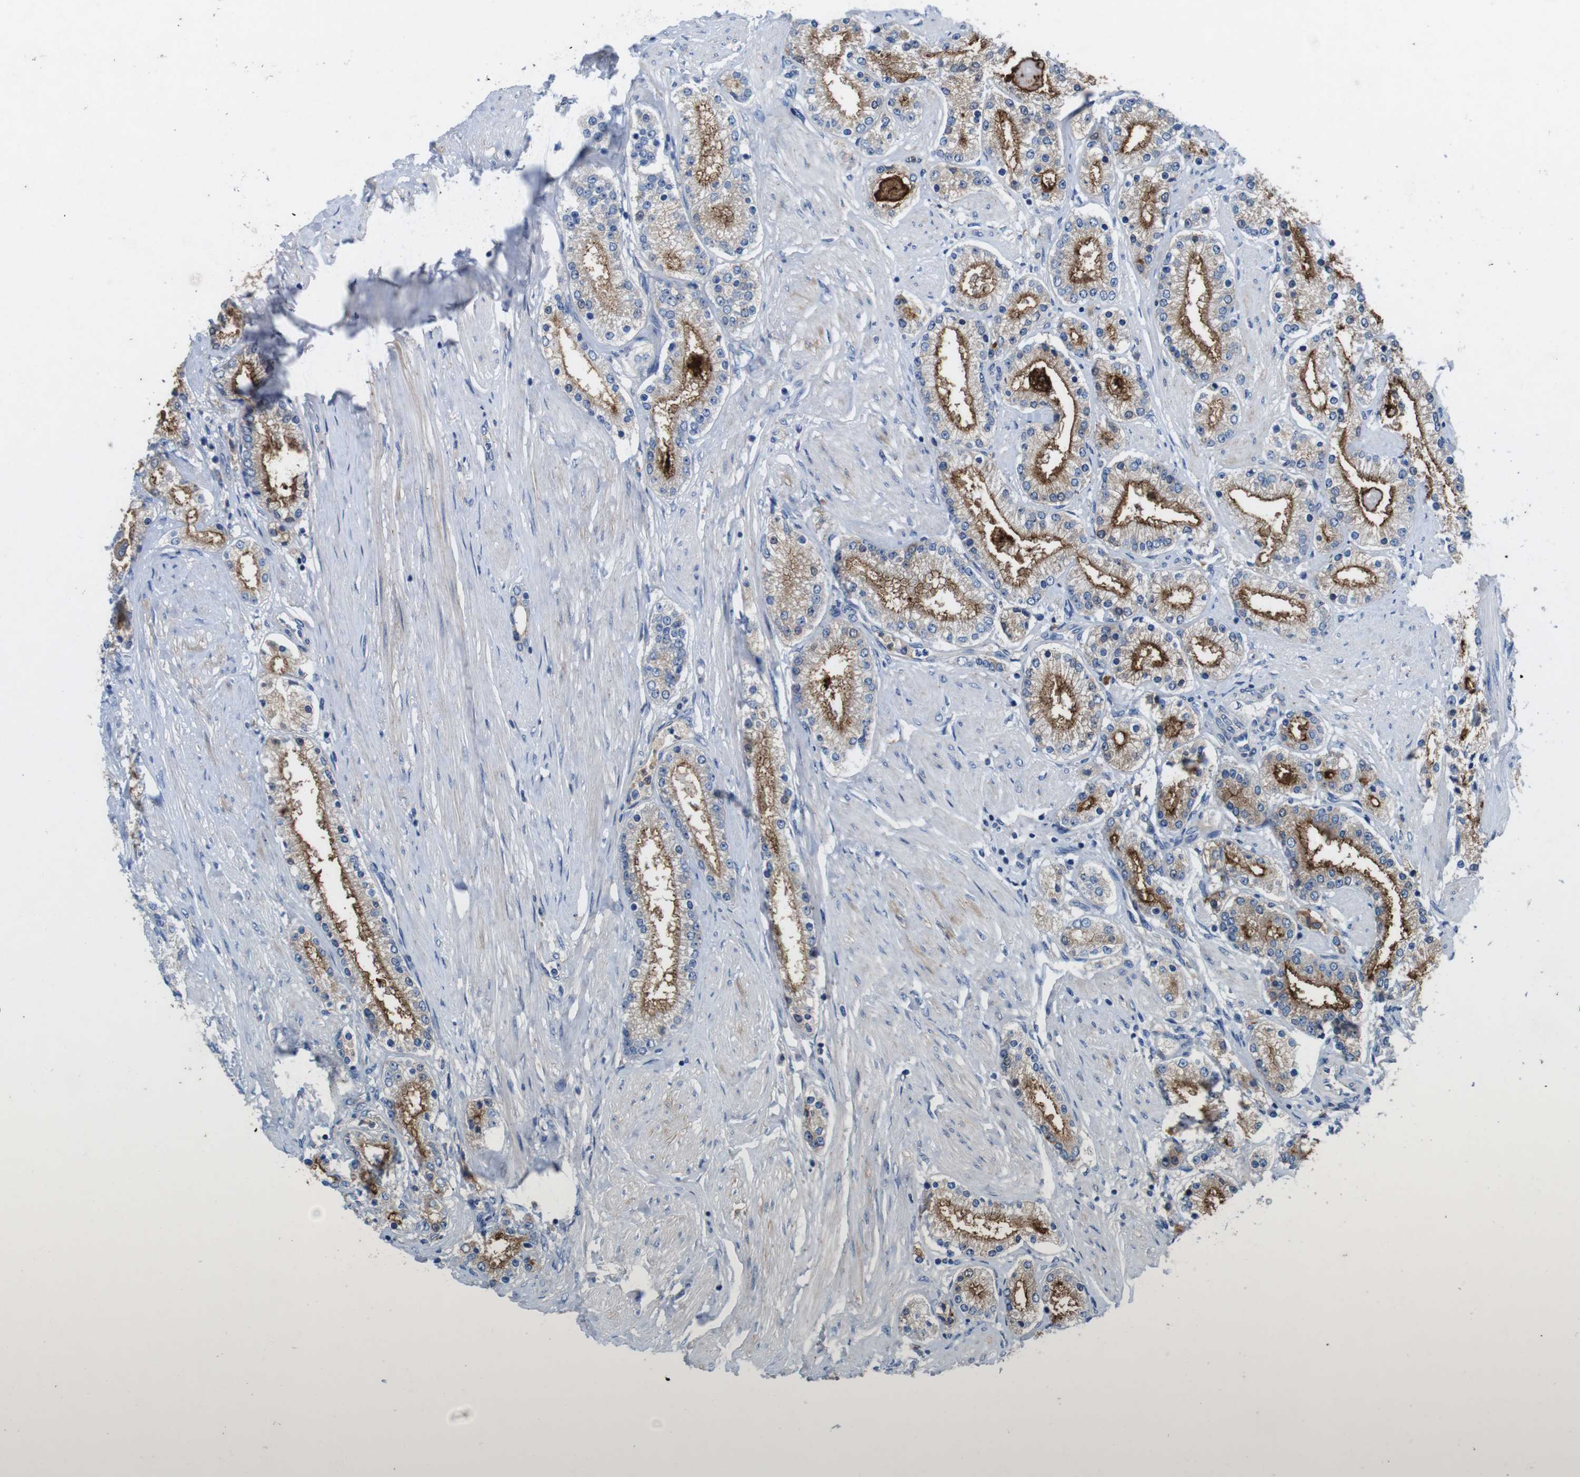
{"staining": {"intensity": "moderate", "quantity": "25%-75%", "location": "cytoplasmic/membranous"}, "tissue": "prostate cancer", "cell_type": "Tumor cells", "image_type": "cancer", "snomed": [{"axis": "morphology", "description": "Adenocarcinoma, Low grade"}, {"axis": "topography", "description": "Prostate"}], "caption": "A brown stain labels moderate cytoplasmic/membranous positivity of a protein in prostate cancer (adenocarcinoma (low-grade)) tumor cells.", "gene": "C1RL", "patient": {"sex": "male", "age": 63}}